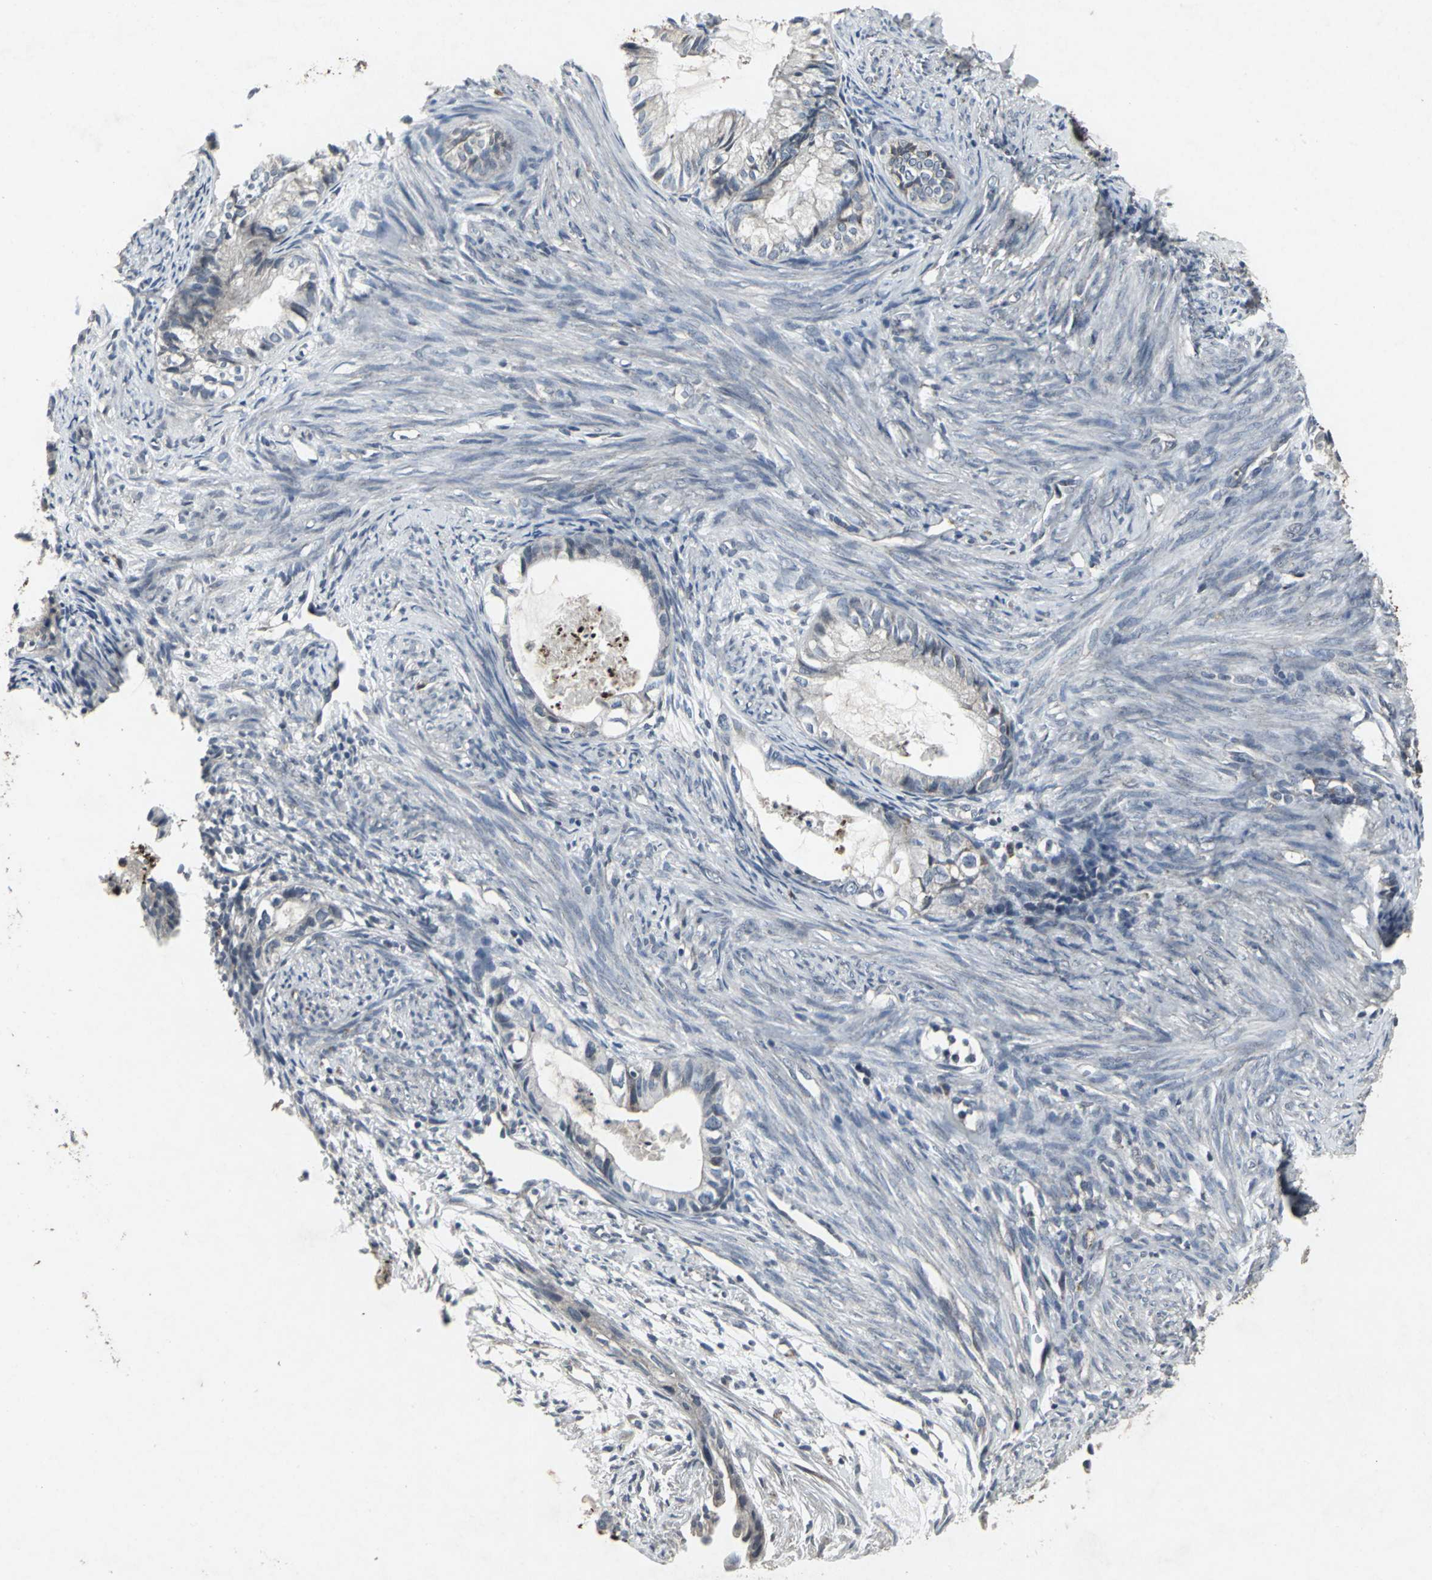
{"staining": {"intensity": "negative", "quantity": "none", "location": "none"}, "tissue": "cervical cancer", "cell_type": "Tumor cells", "image_type": "cancer", "snomed": [{"axis": "morphology", "description": "Normal tissue, NOS"}, {"axis": "morphology", "description": "Adenocarcinoma, NOS"}, {"axis": "topography", "description": "Cervix"}, {"axis": "topography", "description": "Endometrium"}], "caption": "DAB immunohistochemical staining of human cervical adenocarcinoma reveals no significant positivity in tumor cells. Brightfield microscopy of immunohistochemistry stained with DAB (3,3'-diaminobenzidine) (brown) and hematoxylin (blue), captured at high magnification.", "gene": "BMP4", "patient": {"sex": "female", "age": 86}}